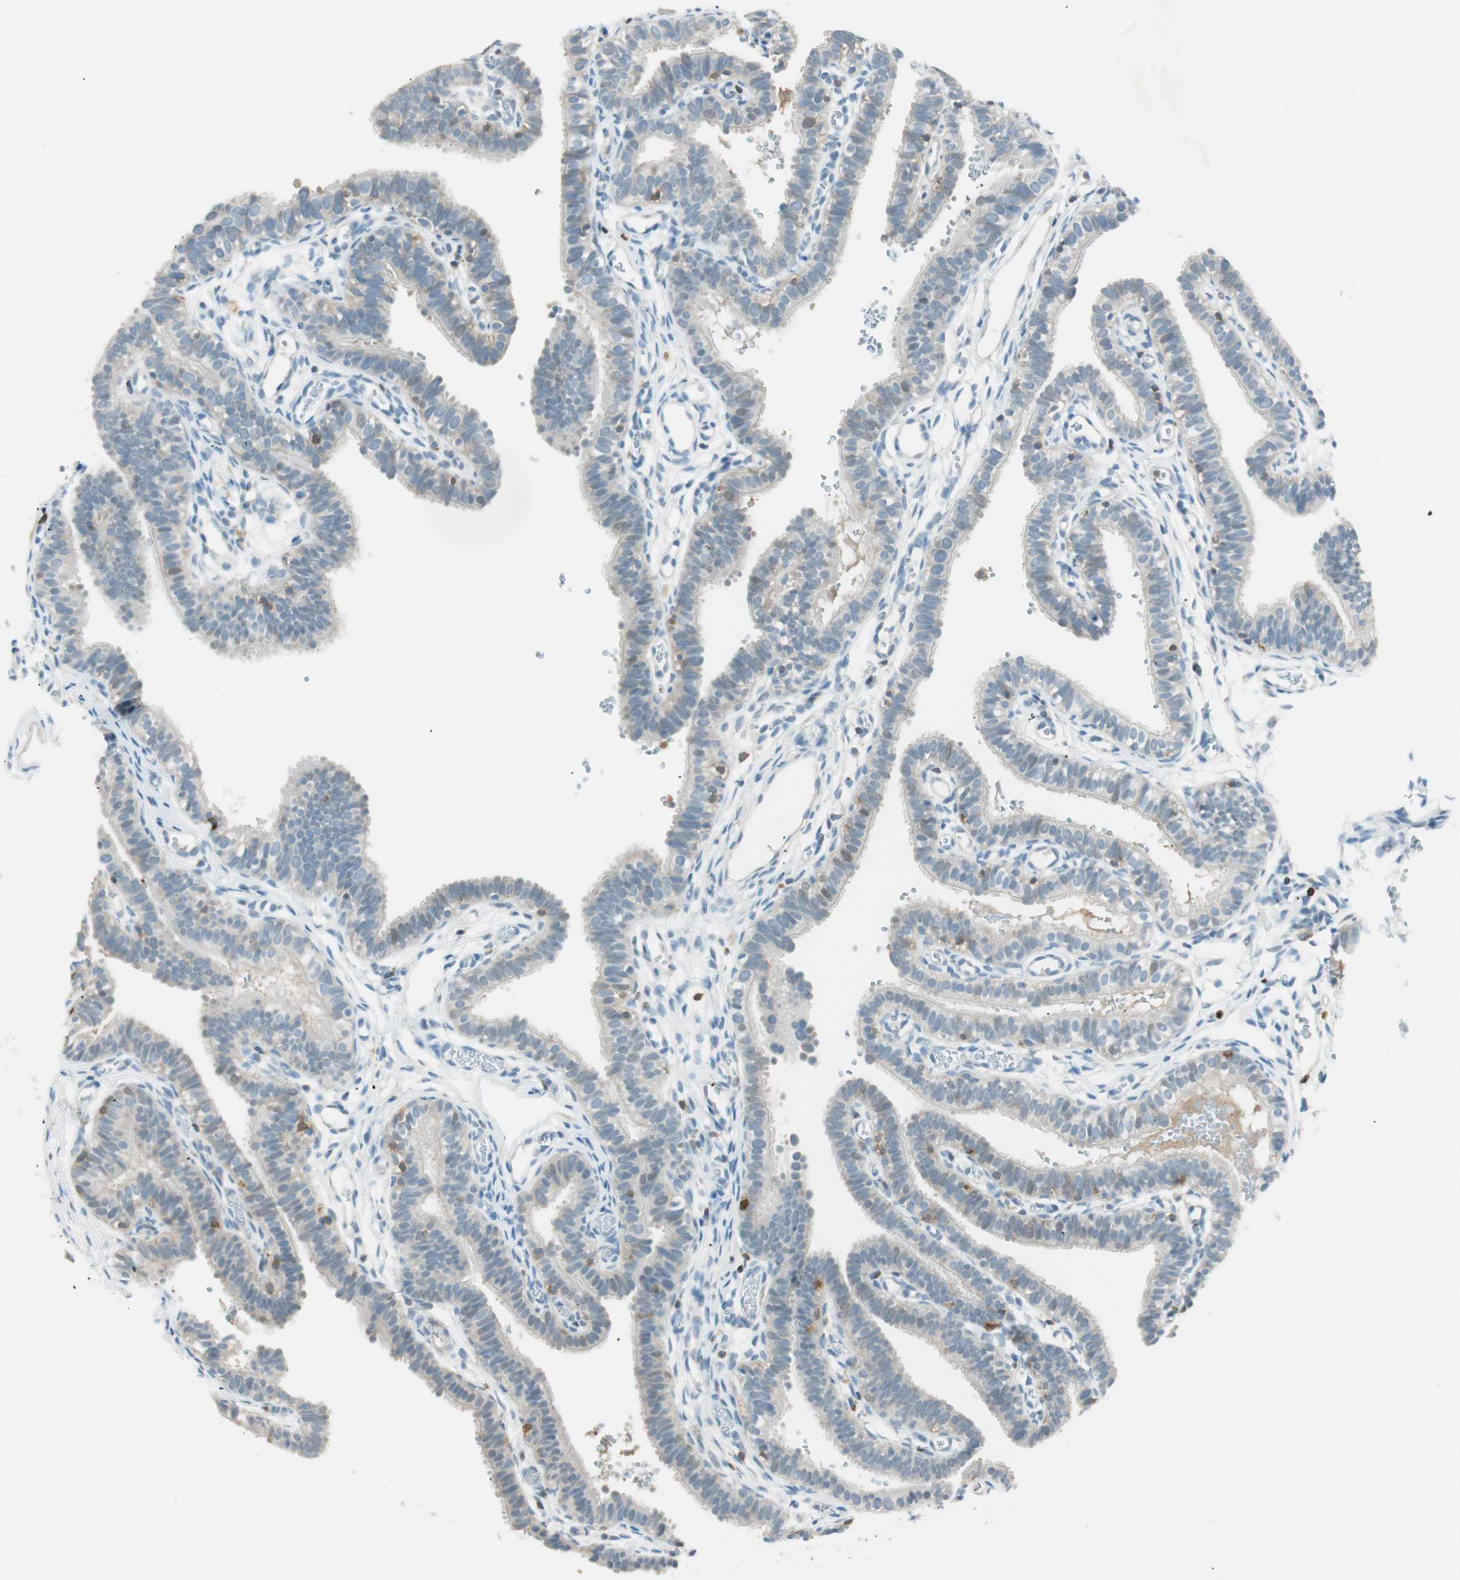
{"staining": {"intensity": "weak", "quantity": ">75%", "location": "cytoplasmic/membranous"}, "tissue": "fallopian tube", "cell_type": "Glandular cells", "image_type": "normal", "snomed": [{"axis": "morphology", "description": "Normal tissue, NOS"}, {"axis": "topography", "description": "Fallopian tube"}, {"axis": "topography", "description": "Placenta"}], "caption": "High-power microscopy captured an immunohistochemistry histopathology image of normal fallopian tube, revealing weak cytoplasmic/membranous expression in approximately >75% of glandular cells. Nuclei are stained in blue.", "gene": "HPGD", "patient": {"sex": "female", "age": 34}}